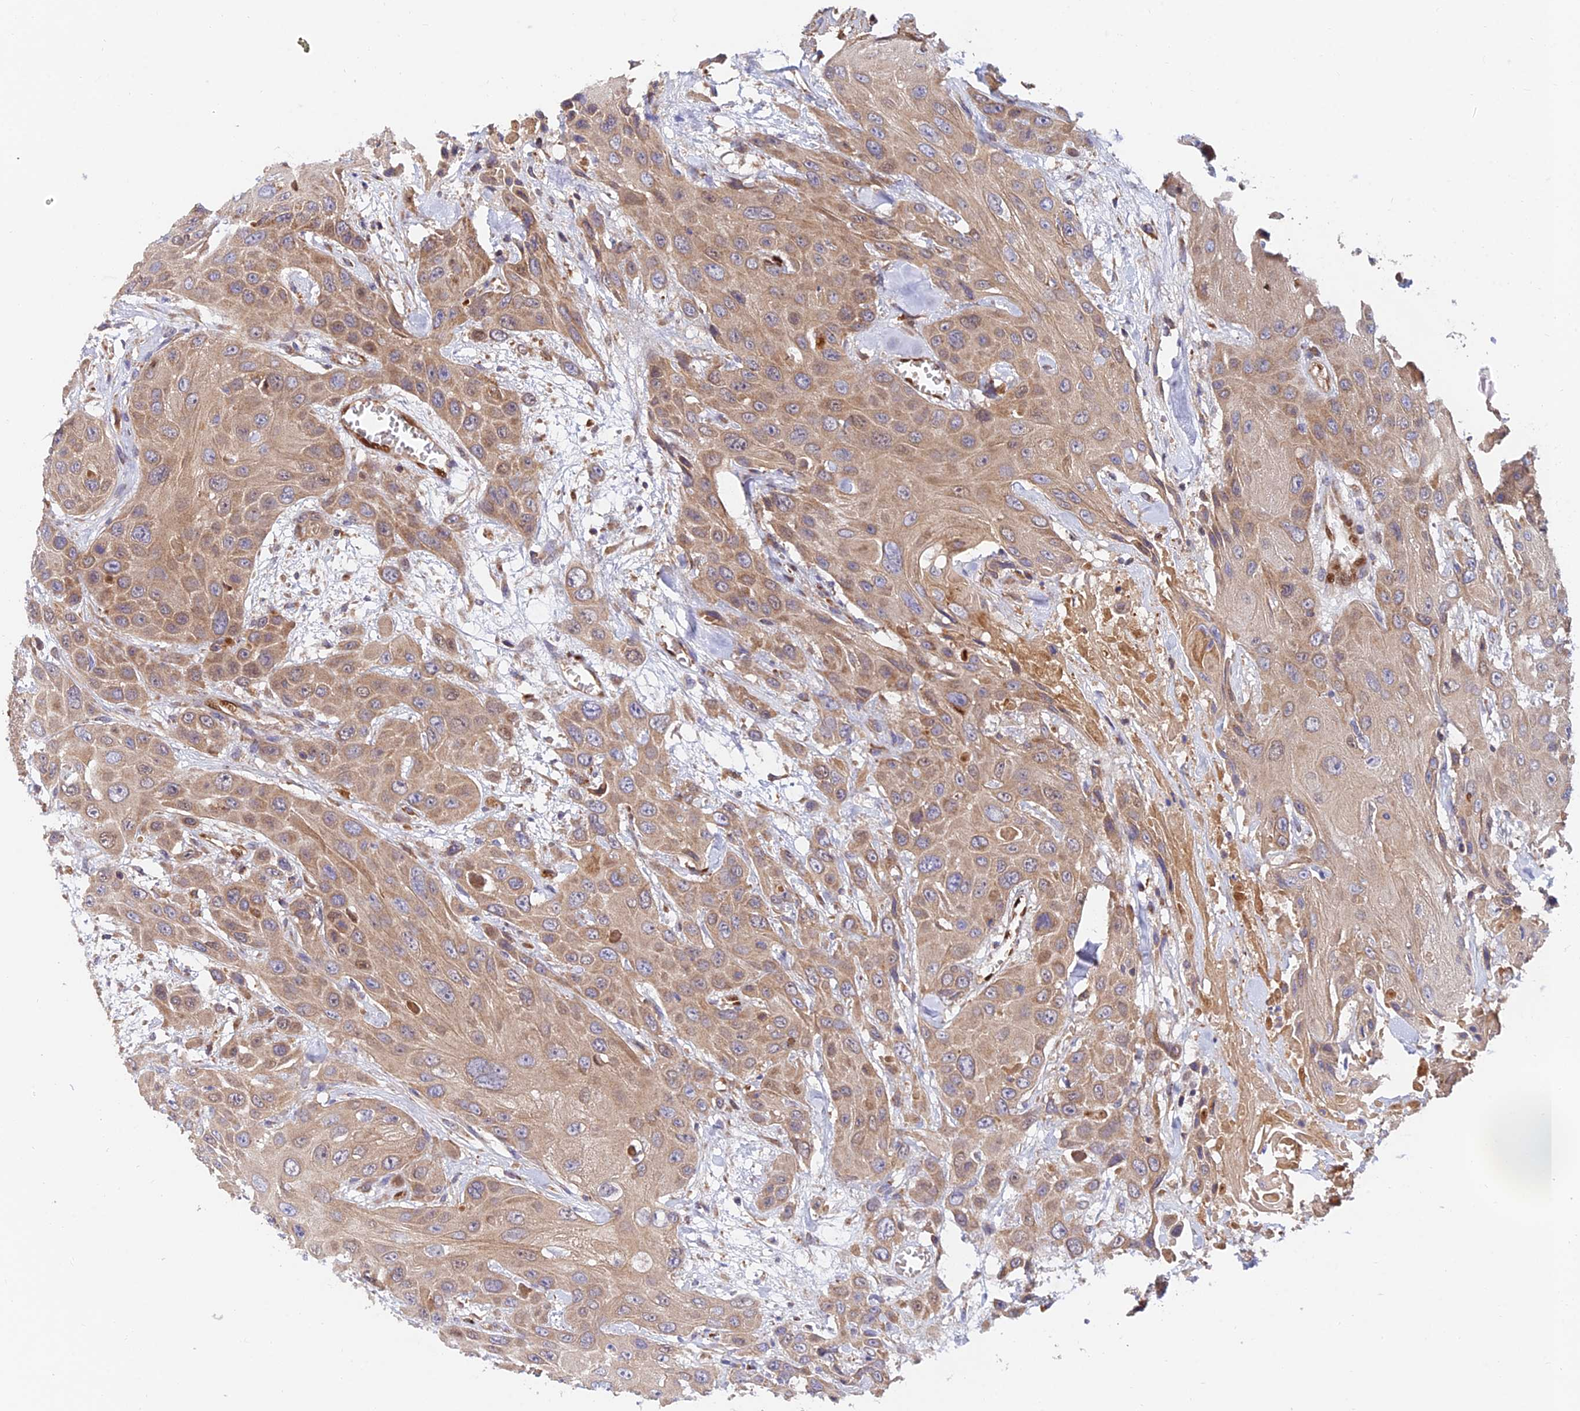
{"staining": {"intensity": "moderate", "quantity": ">75%", "location": "cytoplasmic/membranous"}, "tissue": "head and neck cancer", "cell_type": "Tumor cells", "image_type": "cancer", "snomed": [{"axis": "morphology", "description": "Squamous cell carcinoma, NOS"}, {"axis": "topography", "description": "Head-Neck"}], "caption": "This photomicrograph shows head and neck cancer stained with IHC to label a protein in brown. The cytoplasmic/membranous of tumor cells show moderate positivity for the protein. Nuclei are counter-stained blue.", "gene": "PODNL1", "patient": {"sex": "male", "age": 81}}